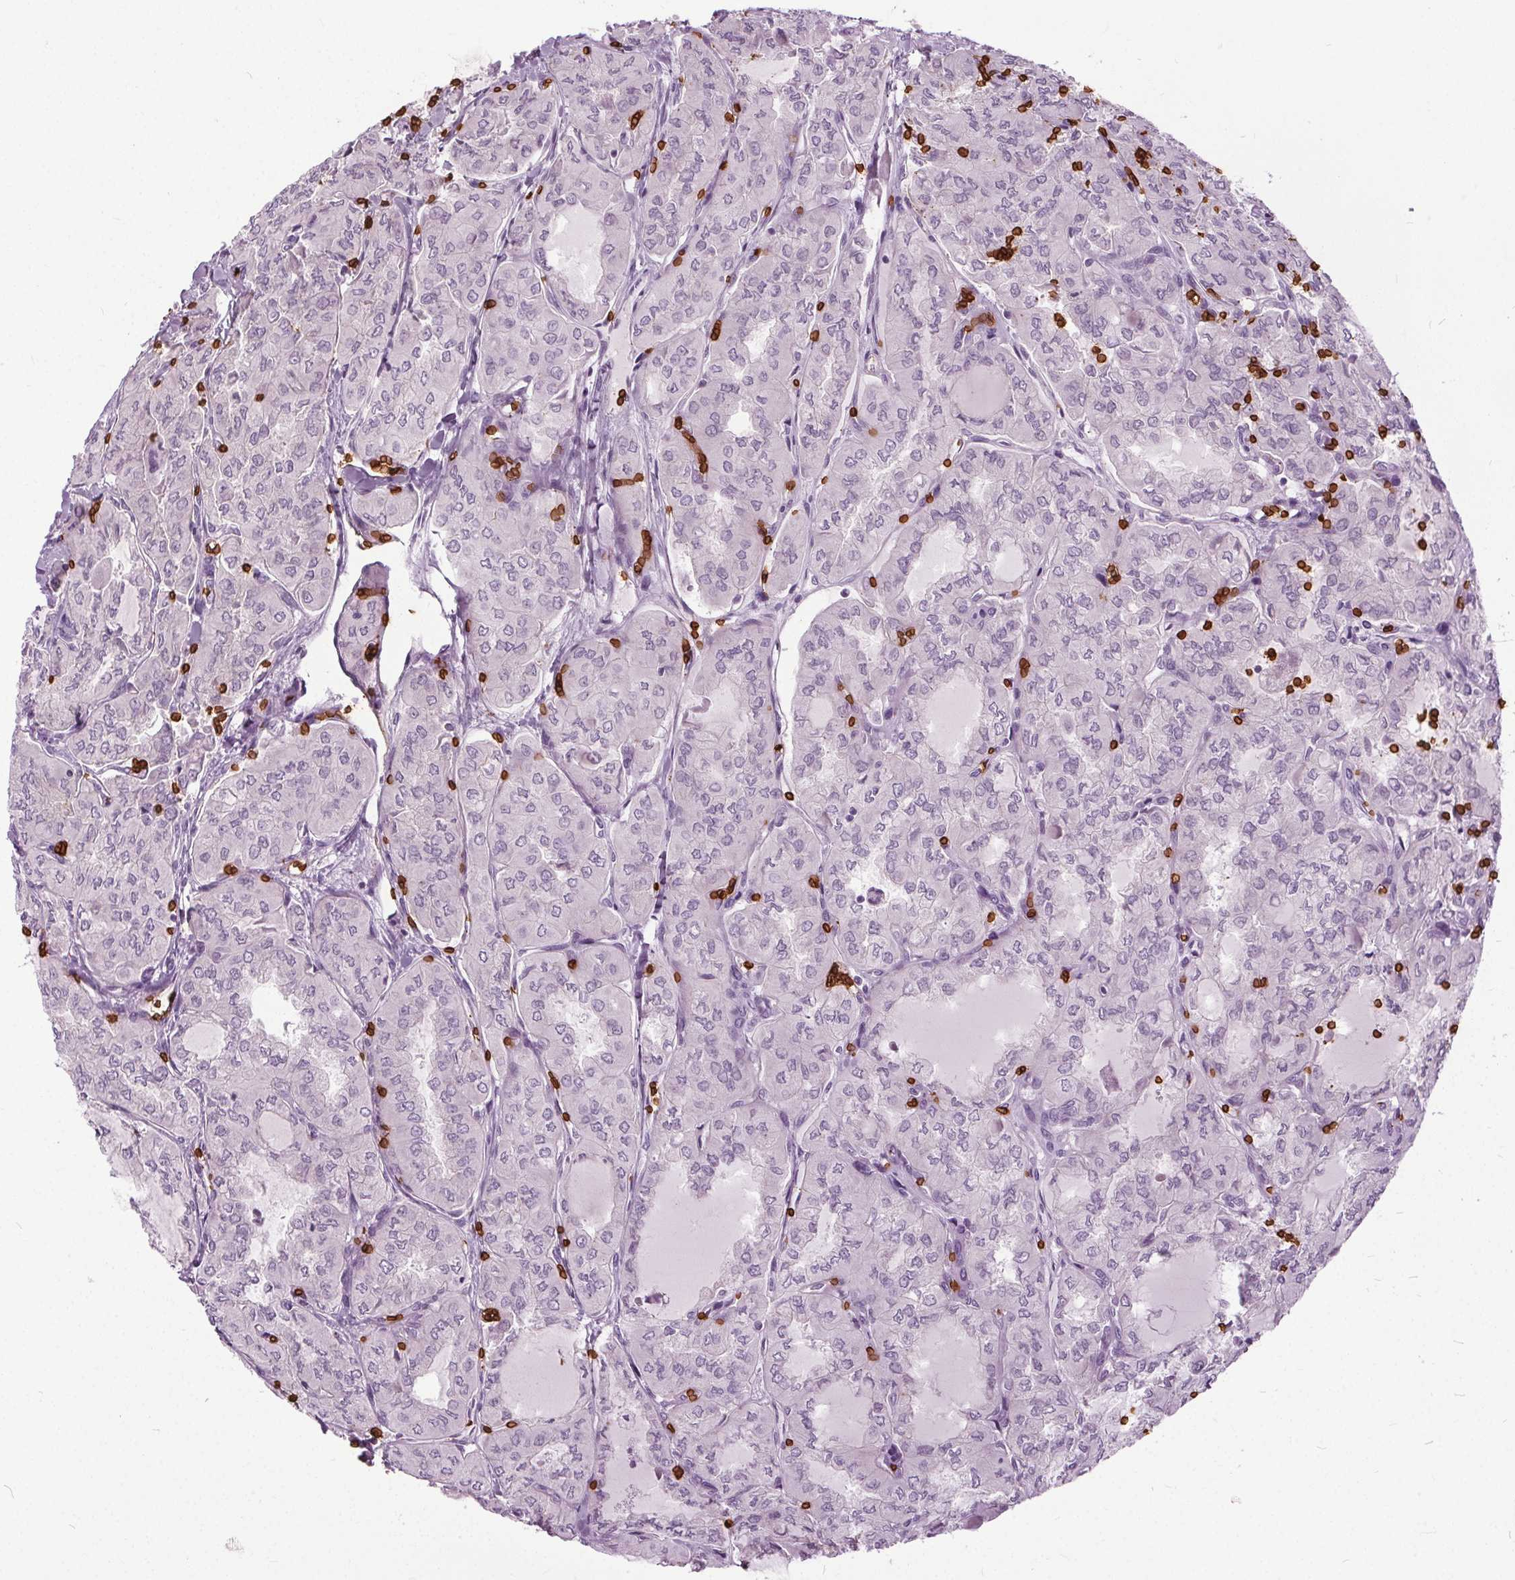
{"staining": {"intensity": "negative", "quantity": "none", "location": "none"}, "tissue": "thyroid cancer", "cell_type": "Tumor cells", "image_type": "cancer", "snomed": [{"axis": "morphology", "description": "Papillary adenocarcinoma, NOS"}, {"axis": "topography", "description": "Thyroid gland"}], "caption": "Immunohistochemistry photomicrograph of neoplastic tissue: thyroid cancer stained with DAB displays no significant protein expression in tumor cells.", "gene": "SLC4A1", "patient": {"sex": "male", "age": 20}}